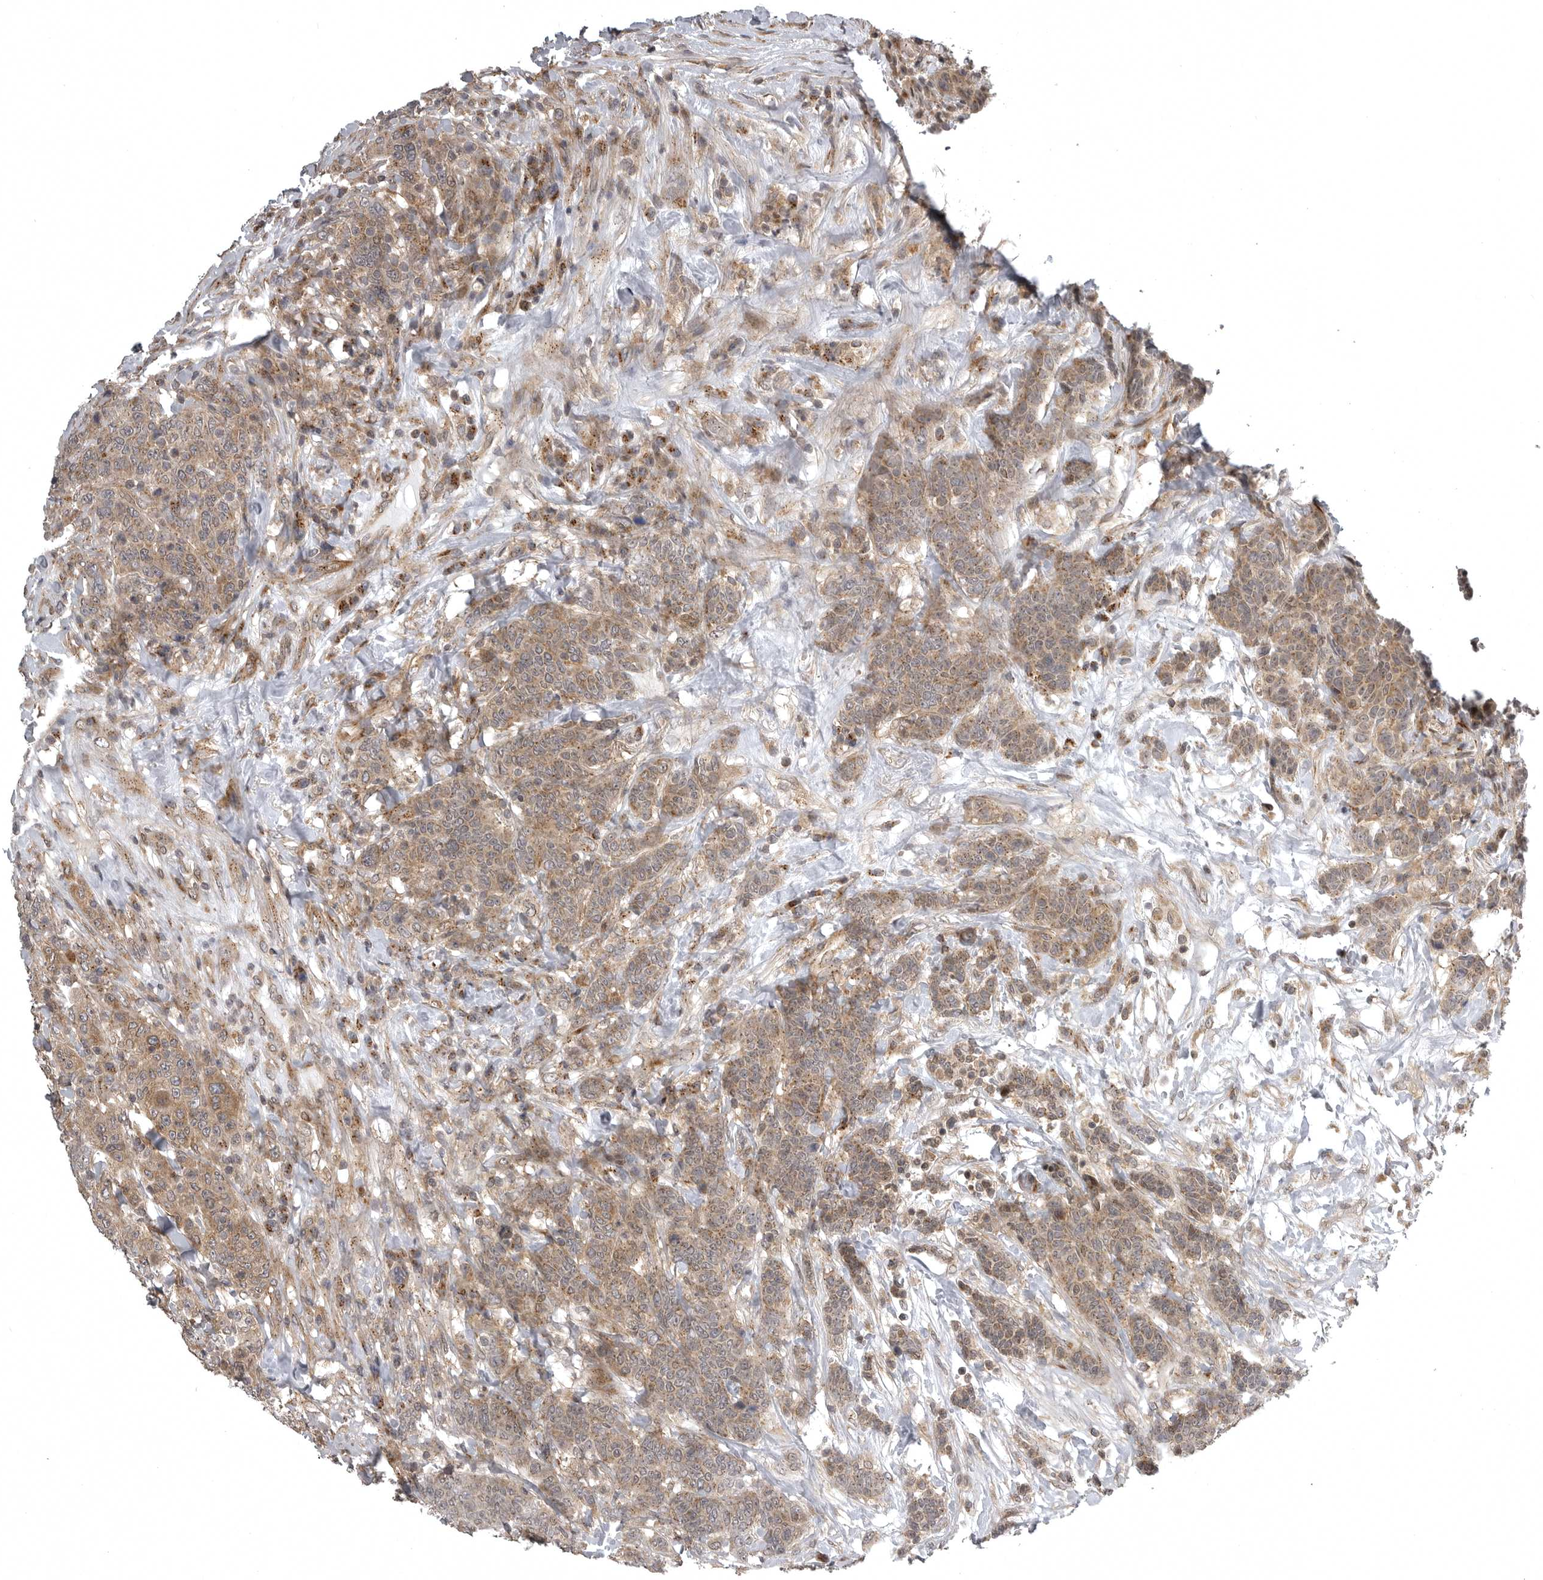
{"staining": {"intensity": "moderate", "quantity": ">75%", "location": "cytoplasmic/membranous"}, "tissue": "breast cancer", "cell_type": "Tumor cells", "image_type": "cancer", "snomed": [{"axis": "morphology", "description": "Duct carcinoma"}, {"axis": "topography", "description": "Breast"}], "caption": "Protein expression analysis of human breast cancer (infiltrating ductal carcinoma) reveals moderate cytoplasmic/membranous staining in approximately >75% of tumor cells.", "gene": "SNX16", "patient": {"sex": "female", "age": 37}}